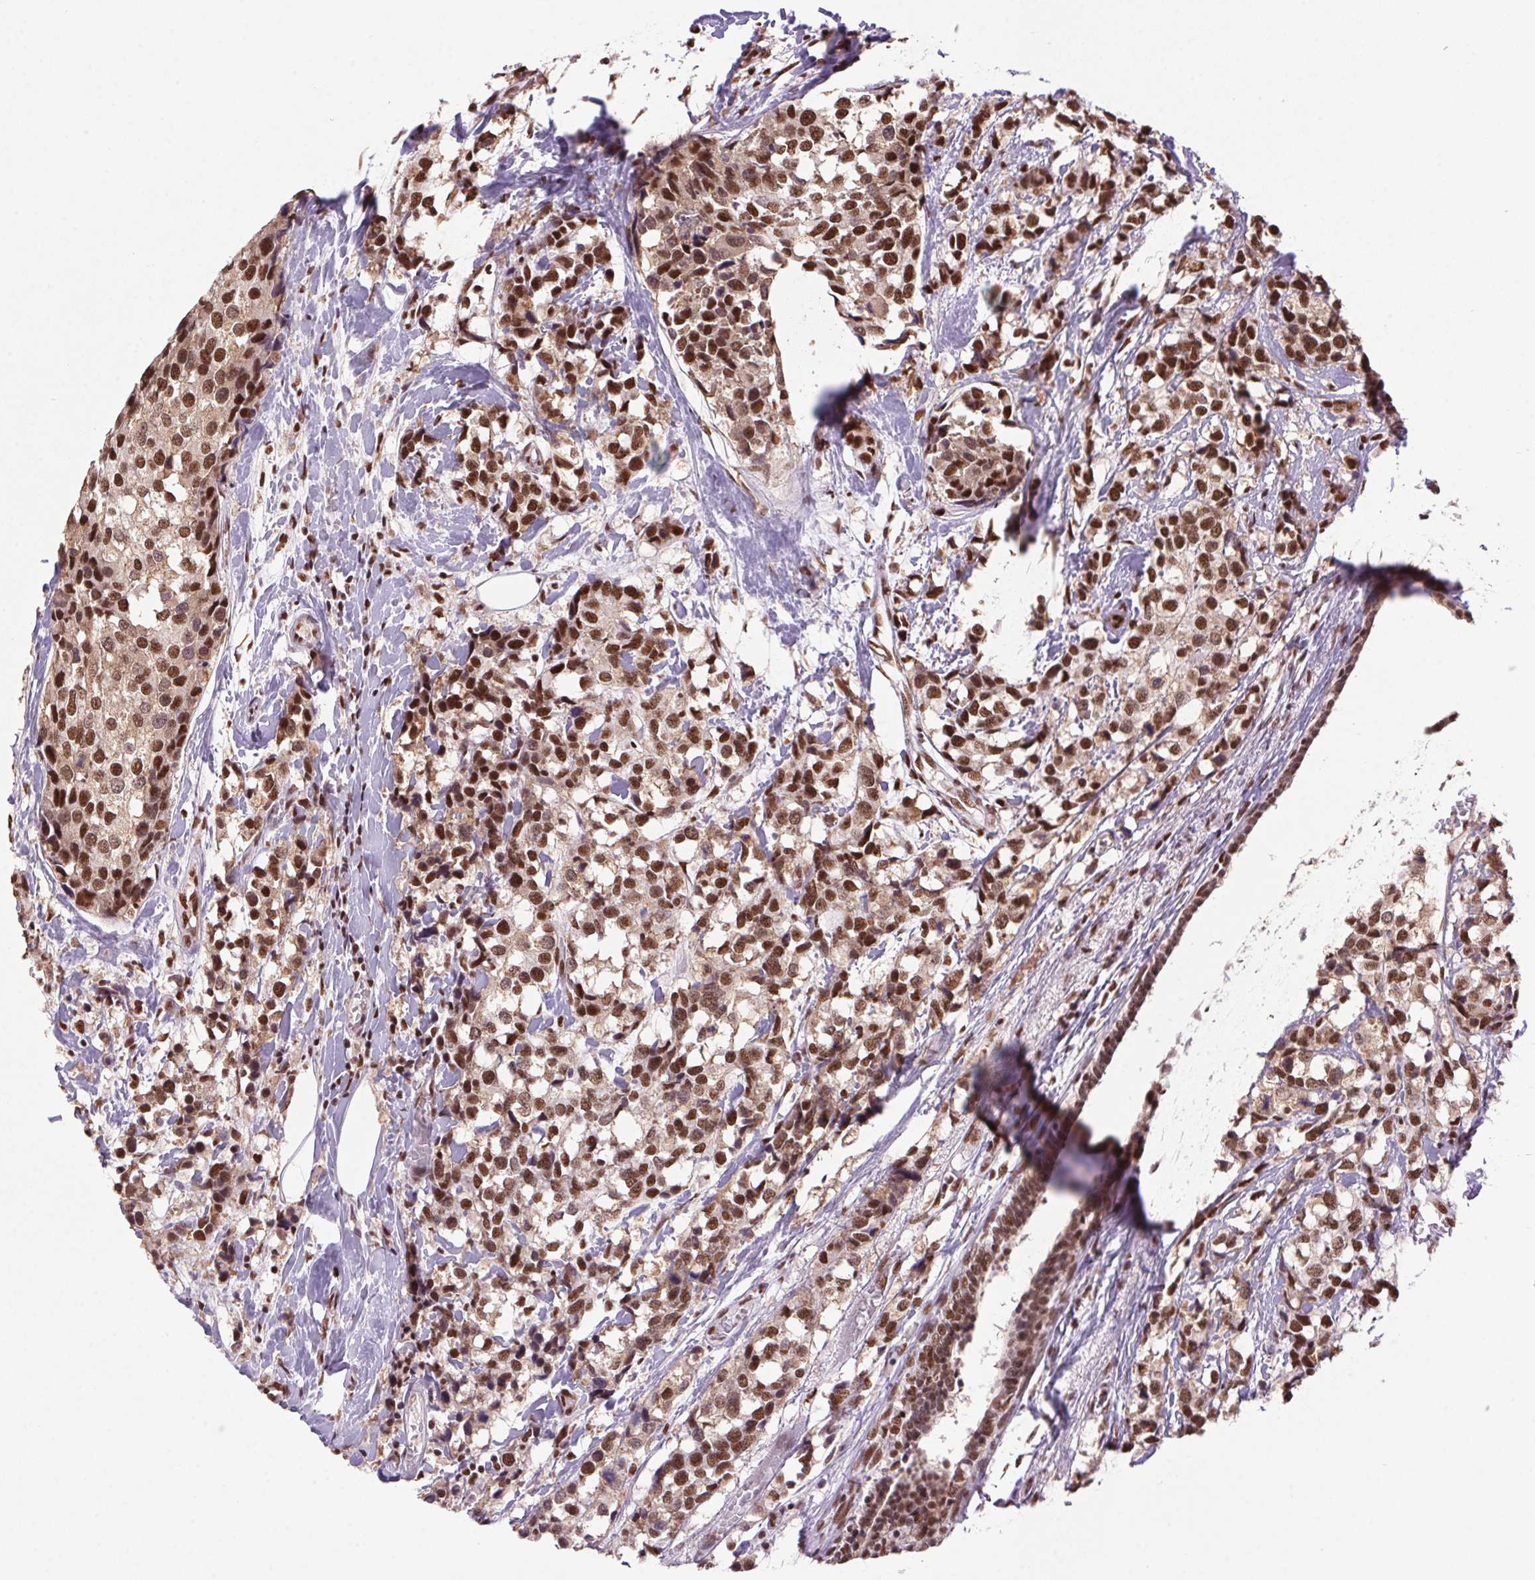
{"staining": {"intensity": "moderate", "quantity": ">75%", "location": "nuclear"}, "tissue": "breast cancer", "cell_type": "Tumor cells", "image_type": "cancer", "snomed": [{"axis": "morphology", "description": "Lobular carcinoma"}, {"axis": "topography", "description": "Breast"}], "caption": "Immunohistochemistry (IHC) of human lobular carcinoma (breast) displays medium levels of moderate nuclear staining in about >75% of tumor cells. The protein is stained brown, and the nuclei are stained in blue (DAB (3,3'-diaminobenzidine) IHC with brightfield microscopy, high magnification).", "gene": "ZNF207", "patient": {"sex": "female", "age": 59}}